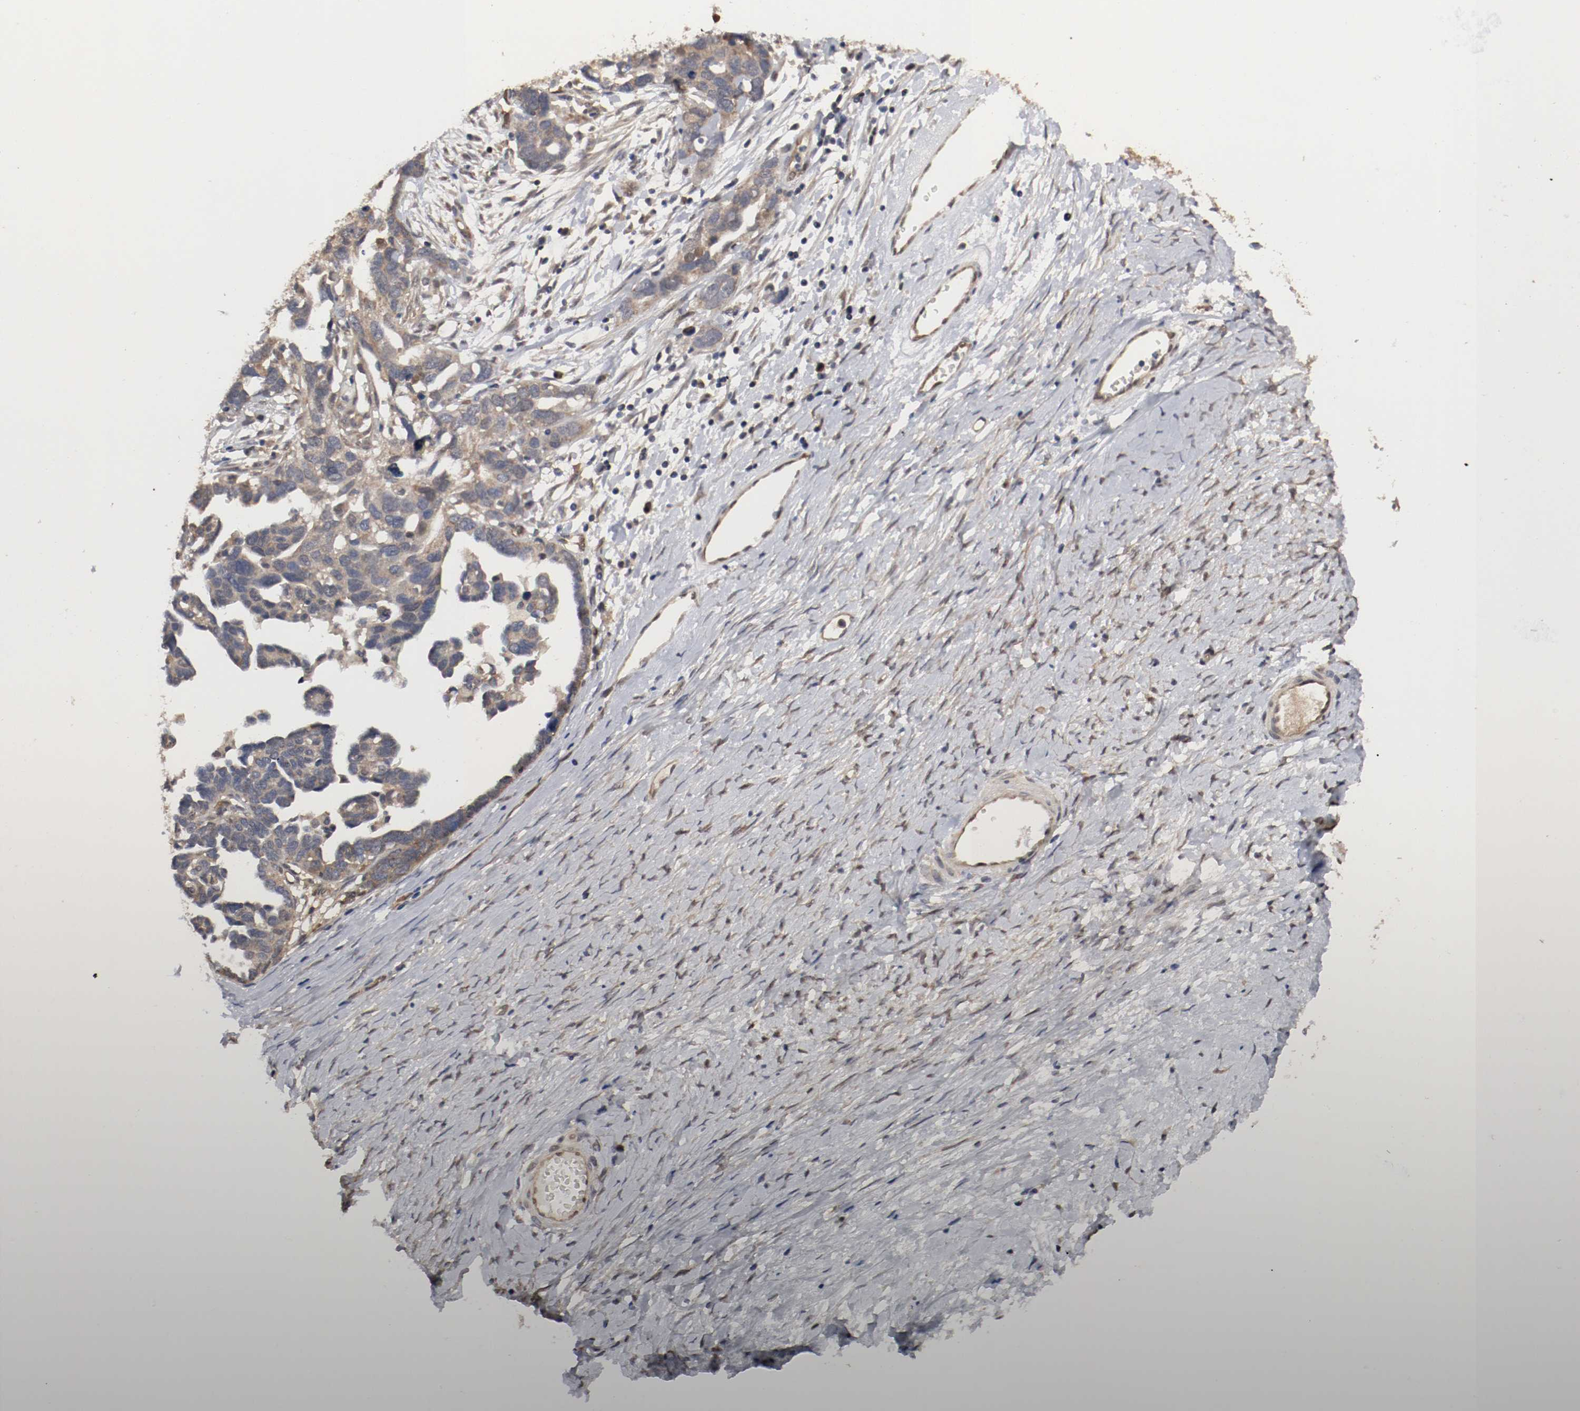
{"staining": {"intensity": "moderate", "quantity": ">75%", "location": "cytoplasmic/membranous"}, "tissue": "ovarian cancer", "cell_type": "Tumor cells", "image_type": "cancer", "snomed": [{"axis": "morphology", "description": "Cystadenocarcinoma, serous, NOS"}, {"axis": "topography", "description": "Ovary"}], "caption": "Tumor cells display medium levels of moderate cytoplasmic/membranous positivity in approximately >75% of cells in human serous cystadenocarcinoma (ovarian).", "gene": "AFG3L2", "patient": {"sex": "female", "age": 54}}